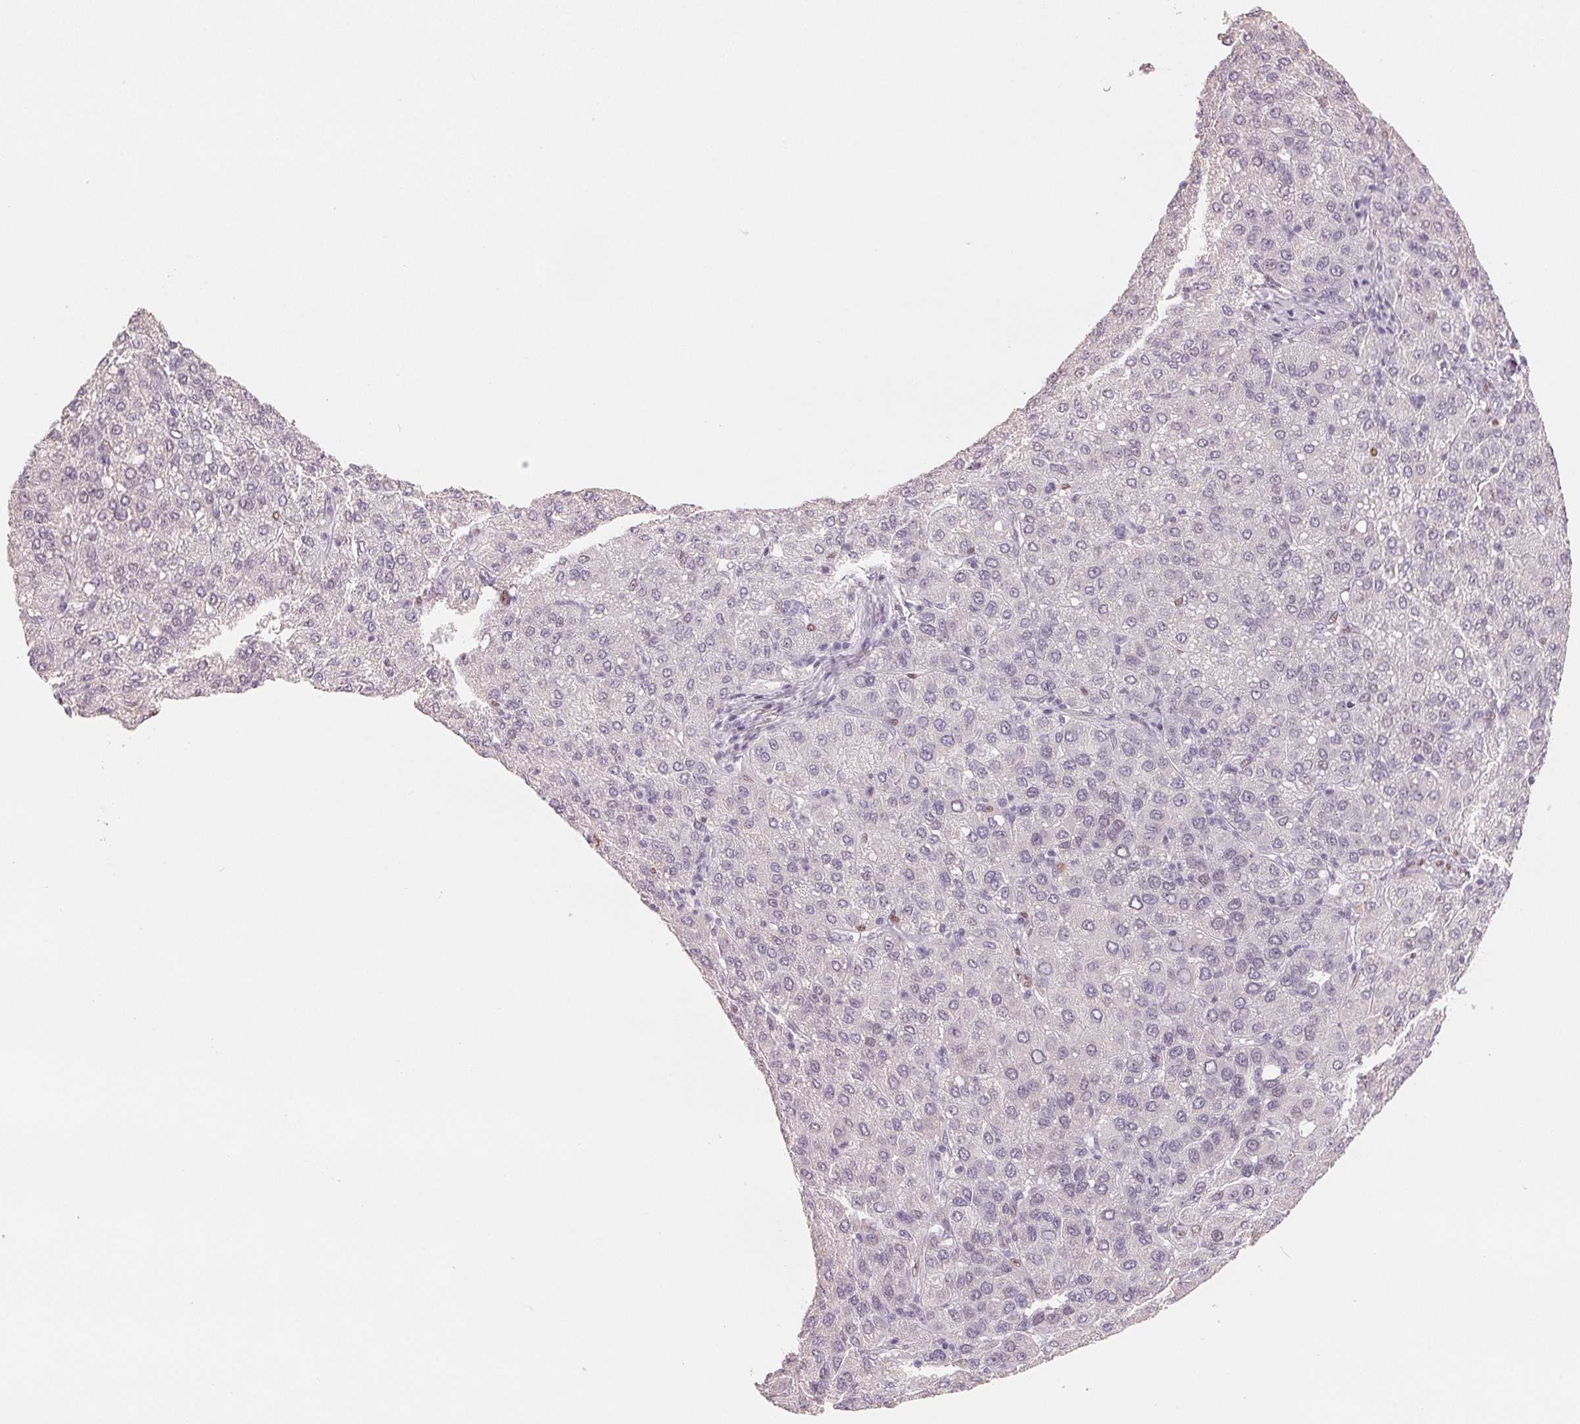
{"staining": {"intensity": "negative", "quantity": "none", "location": "none"}, "tissue": "liver cancer", "cell_type": "Tumor cells", "image_type": "cancer", "snomed": [{"axis": "morphology", "description": "Carcinoma, Hepatocellular, NOS"}, {"axis": "topography", "description": "Liver"}], "caption": "Immunohistochemistry photomicrograph of liver cancer stained for a protein (brown), which displays no staining in tumor cells.", "gene": "SMARCD3", "patient": {"sex": "male", "age": 65}}